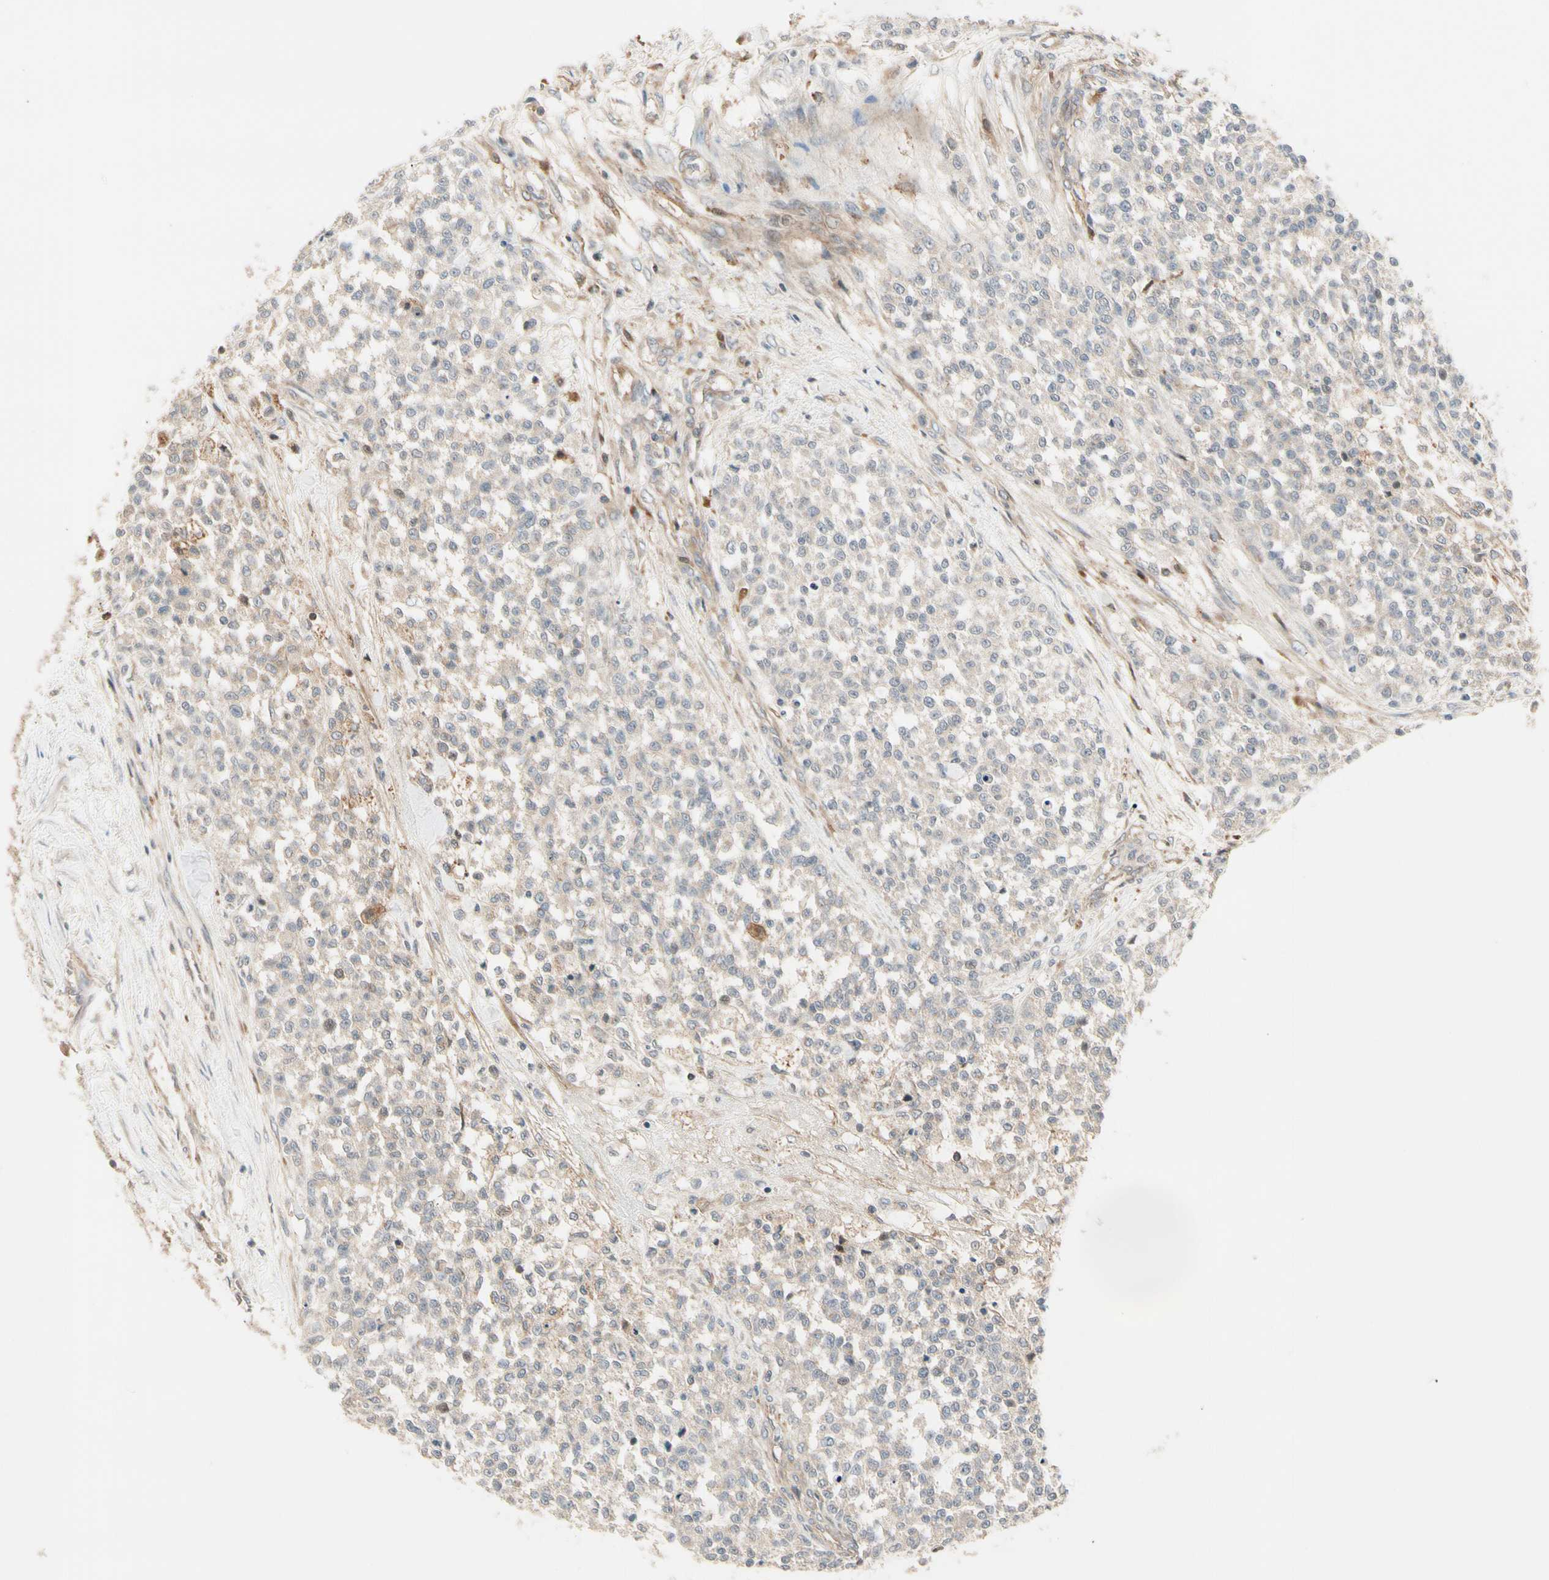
{"staining": {"intensity": "weak", "quantity": ">75%", "location": "cytoplasmic/membranous"}, "tissue": "testis cancer", "cell_type": "Tumor cells", "image_type": "cancer", "snomed": [{"axis": "morphology", "description": "Seminoma, NOS"}, {"axis": "topography", "description": "Testis"}], "caption": "IHC of human testis seminoma displays low levels of weak cytoplasmic/membranous staining in approximately >75% of tumor cells. (Stains: DAB (3,3'-diaminobenzidine) in brown, nuclei in blue, Microscopy: brightfield microscopy at high magnification).", "gene": "F2R", "patient": {"sex": "male", "age": 59}}